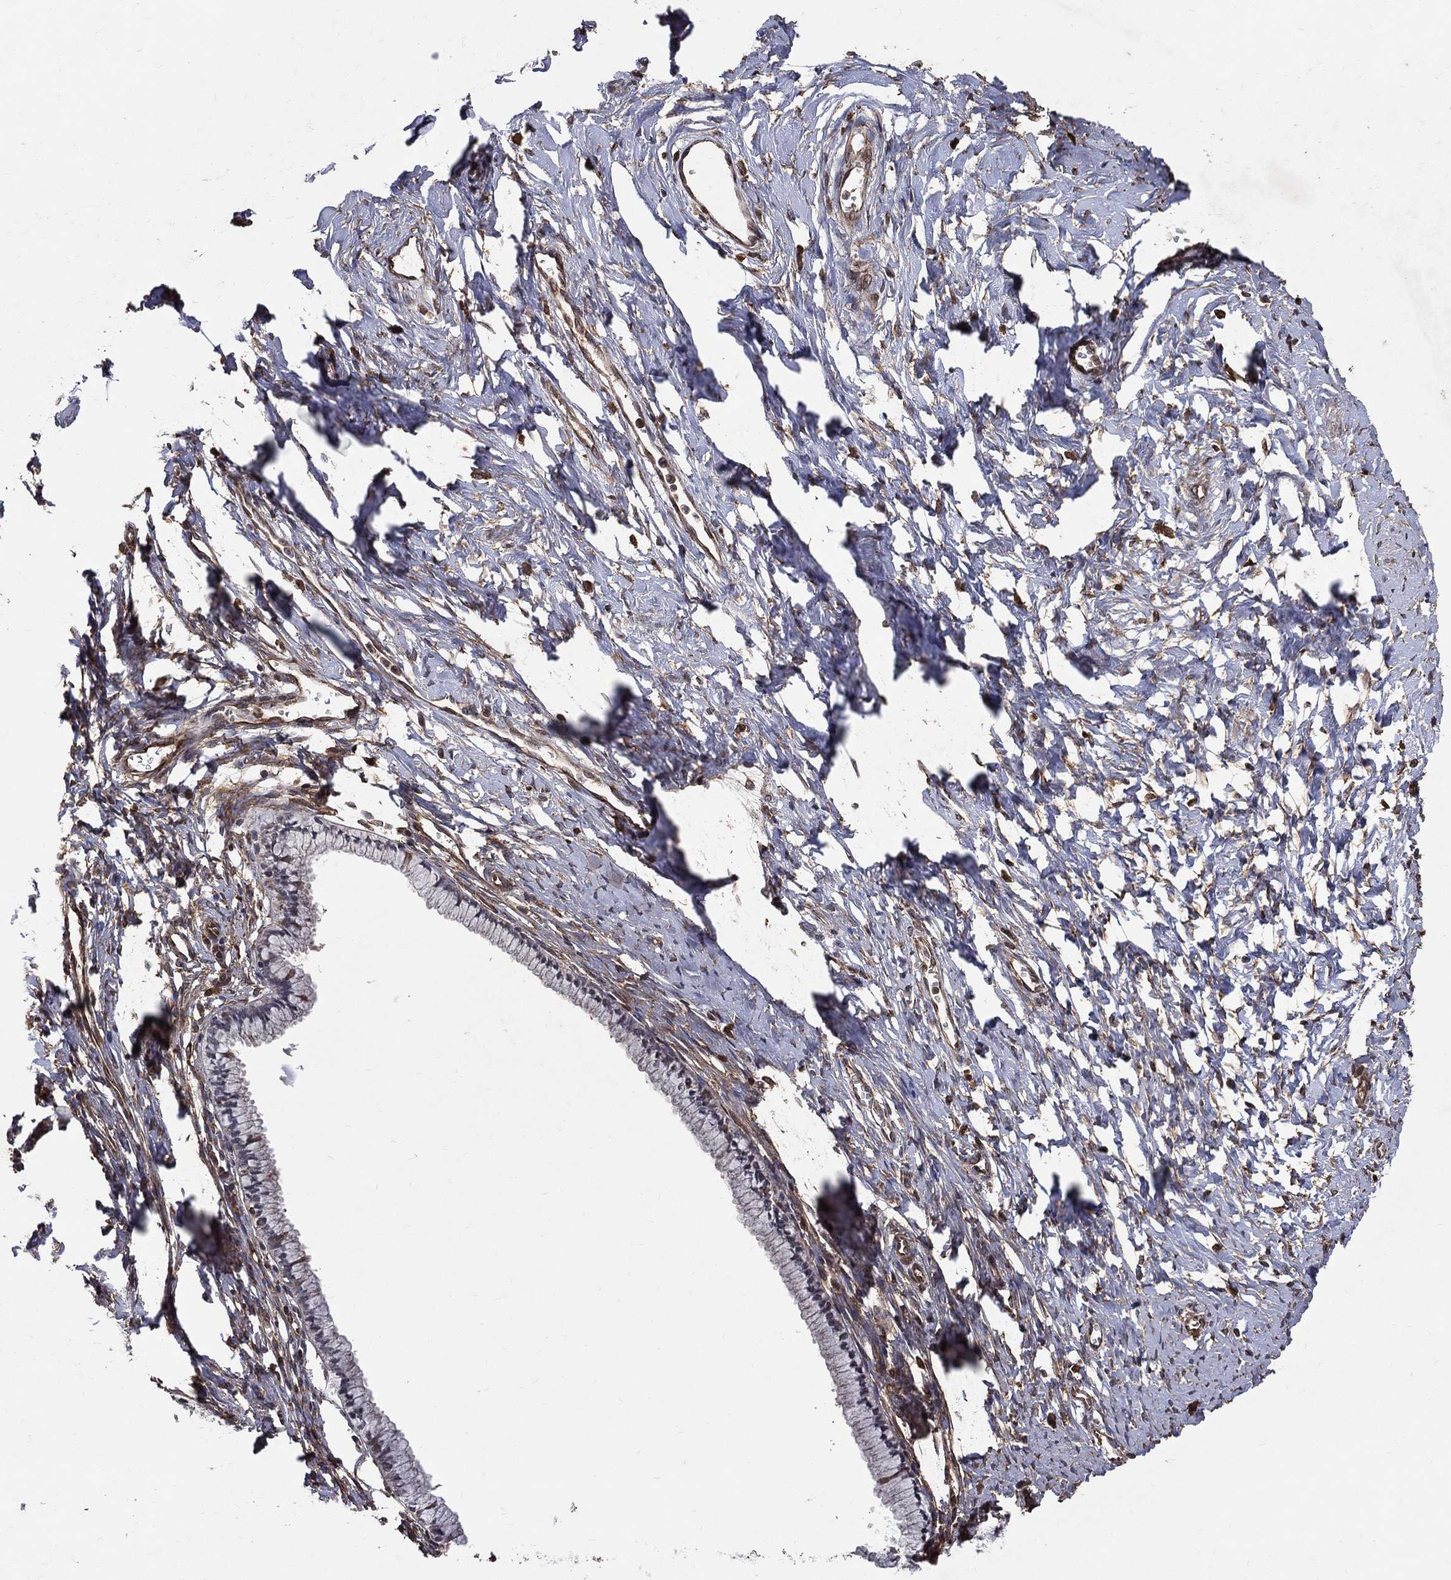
{"staining": {"intensity": "negative", "quantity": "none", "location": "none"}, "tissue": "cervix", "cell_type": "Glandular cells", "image_type": "normal", "snomed": [{"axis": "morphology", "description": "Normal tissue, NOS"}, {"axis": "topography", "description": "Cervix"}], "caption": "Immunohistochemical staining of benign cervix shows no significant staining in glandular cells.", "gene": "DPYSL2", "patient": {"sex": "female", "age": 40}}